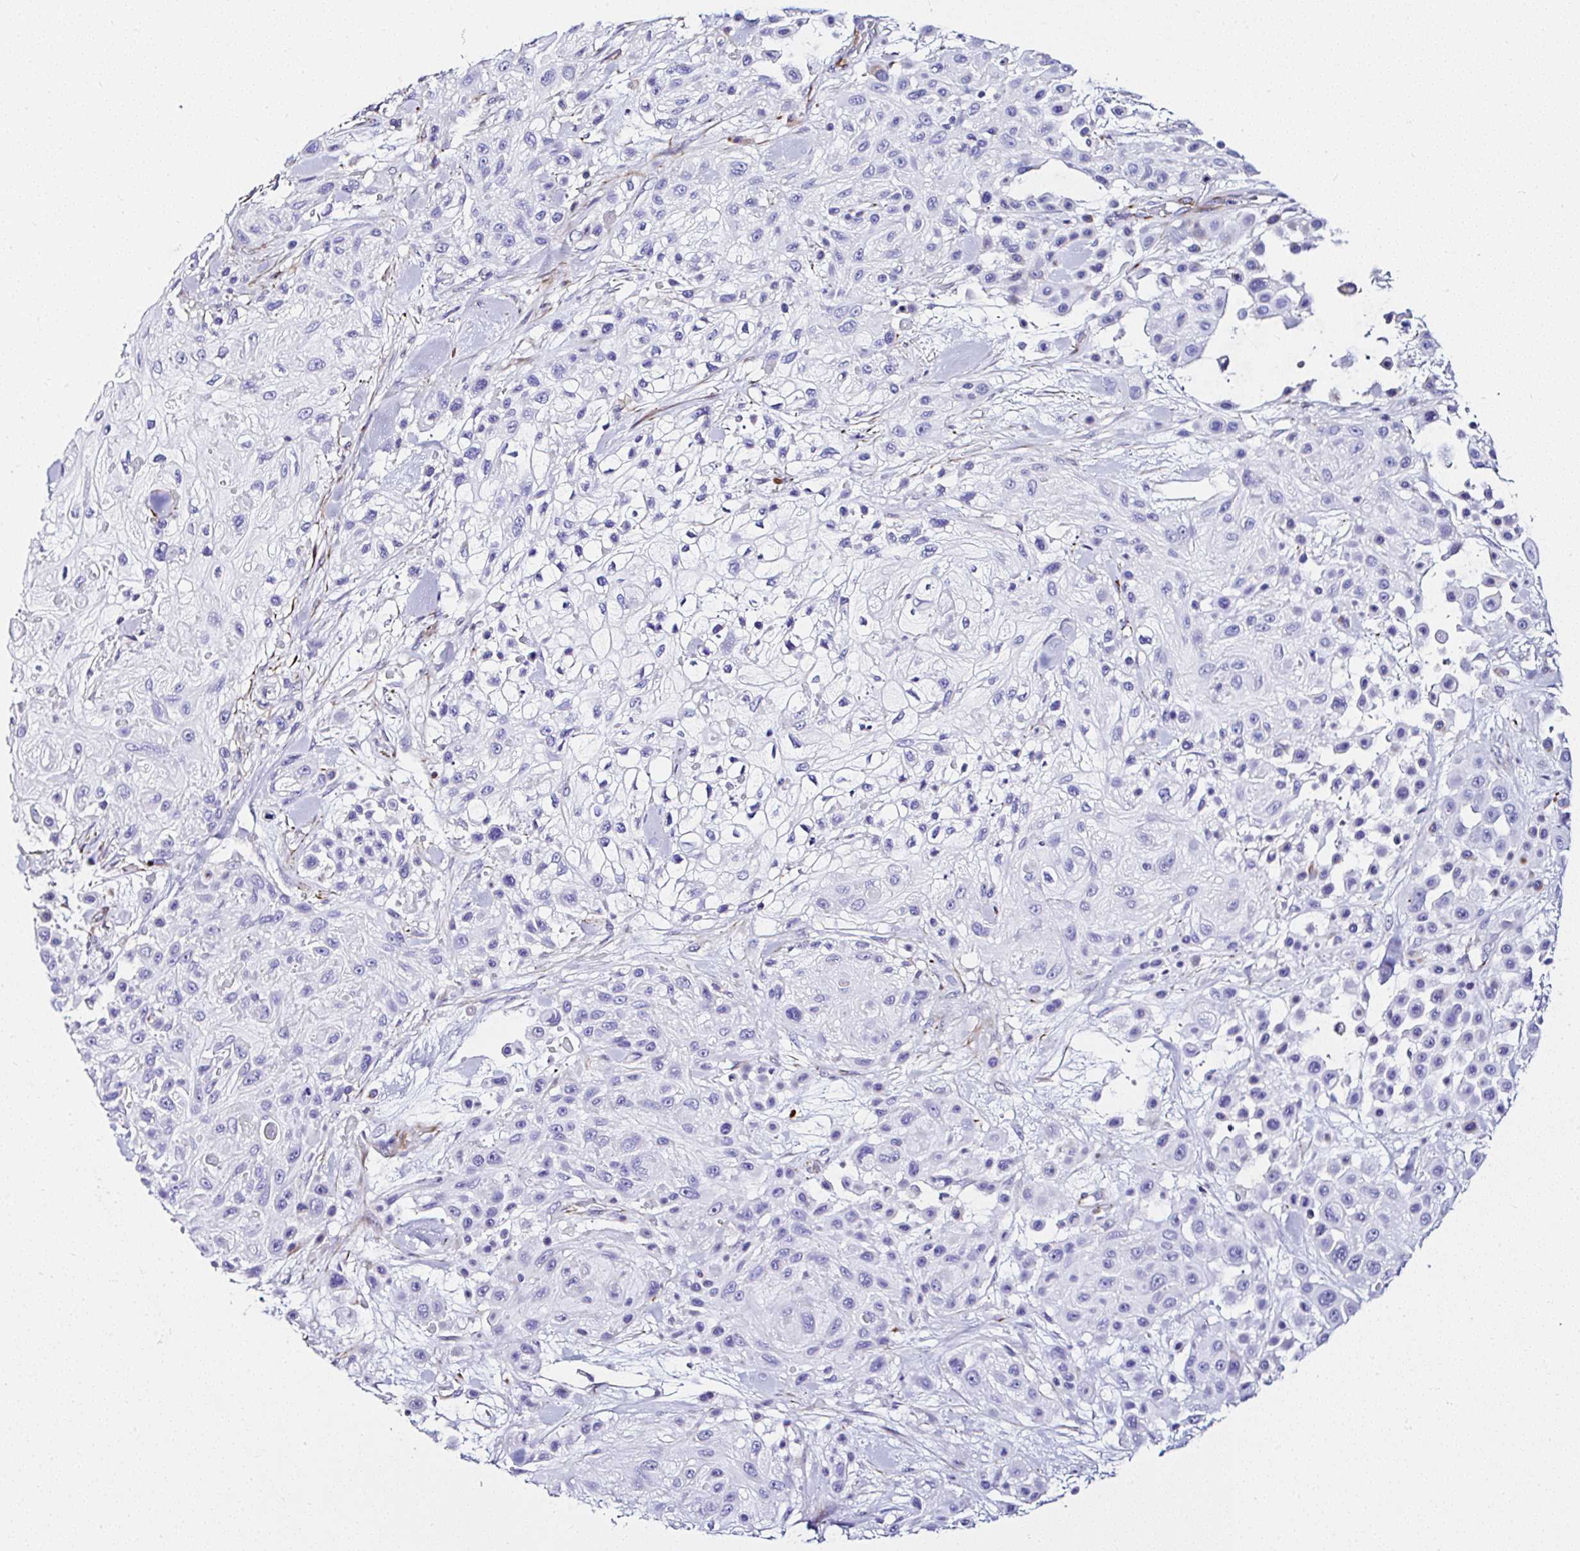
{"staining": {"intensity": "negative", "quantity": "none", "location": "none"}, "tissue": "skin cancer", "cell_type": "Tumor cells", "image_type": "cancer", "snomed": [{"axis": "morphology", "description": "Squamous cell carcinoma, NOS"}, {"axis": "topography", "description": "Skin"}], "caption": "Tumor cells are negative for brown protein staining in squamous cell carcinoma (skin). (Brightfield microscopy of DAB IHC at high magnification).", "gene": "DEPDC5", "patient": {"sex": "male", "age": 67}}